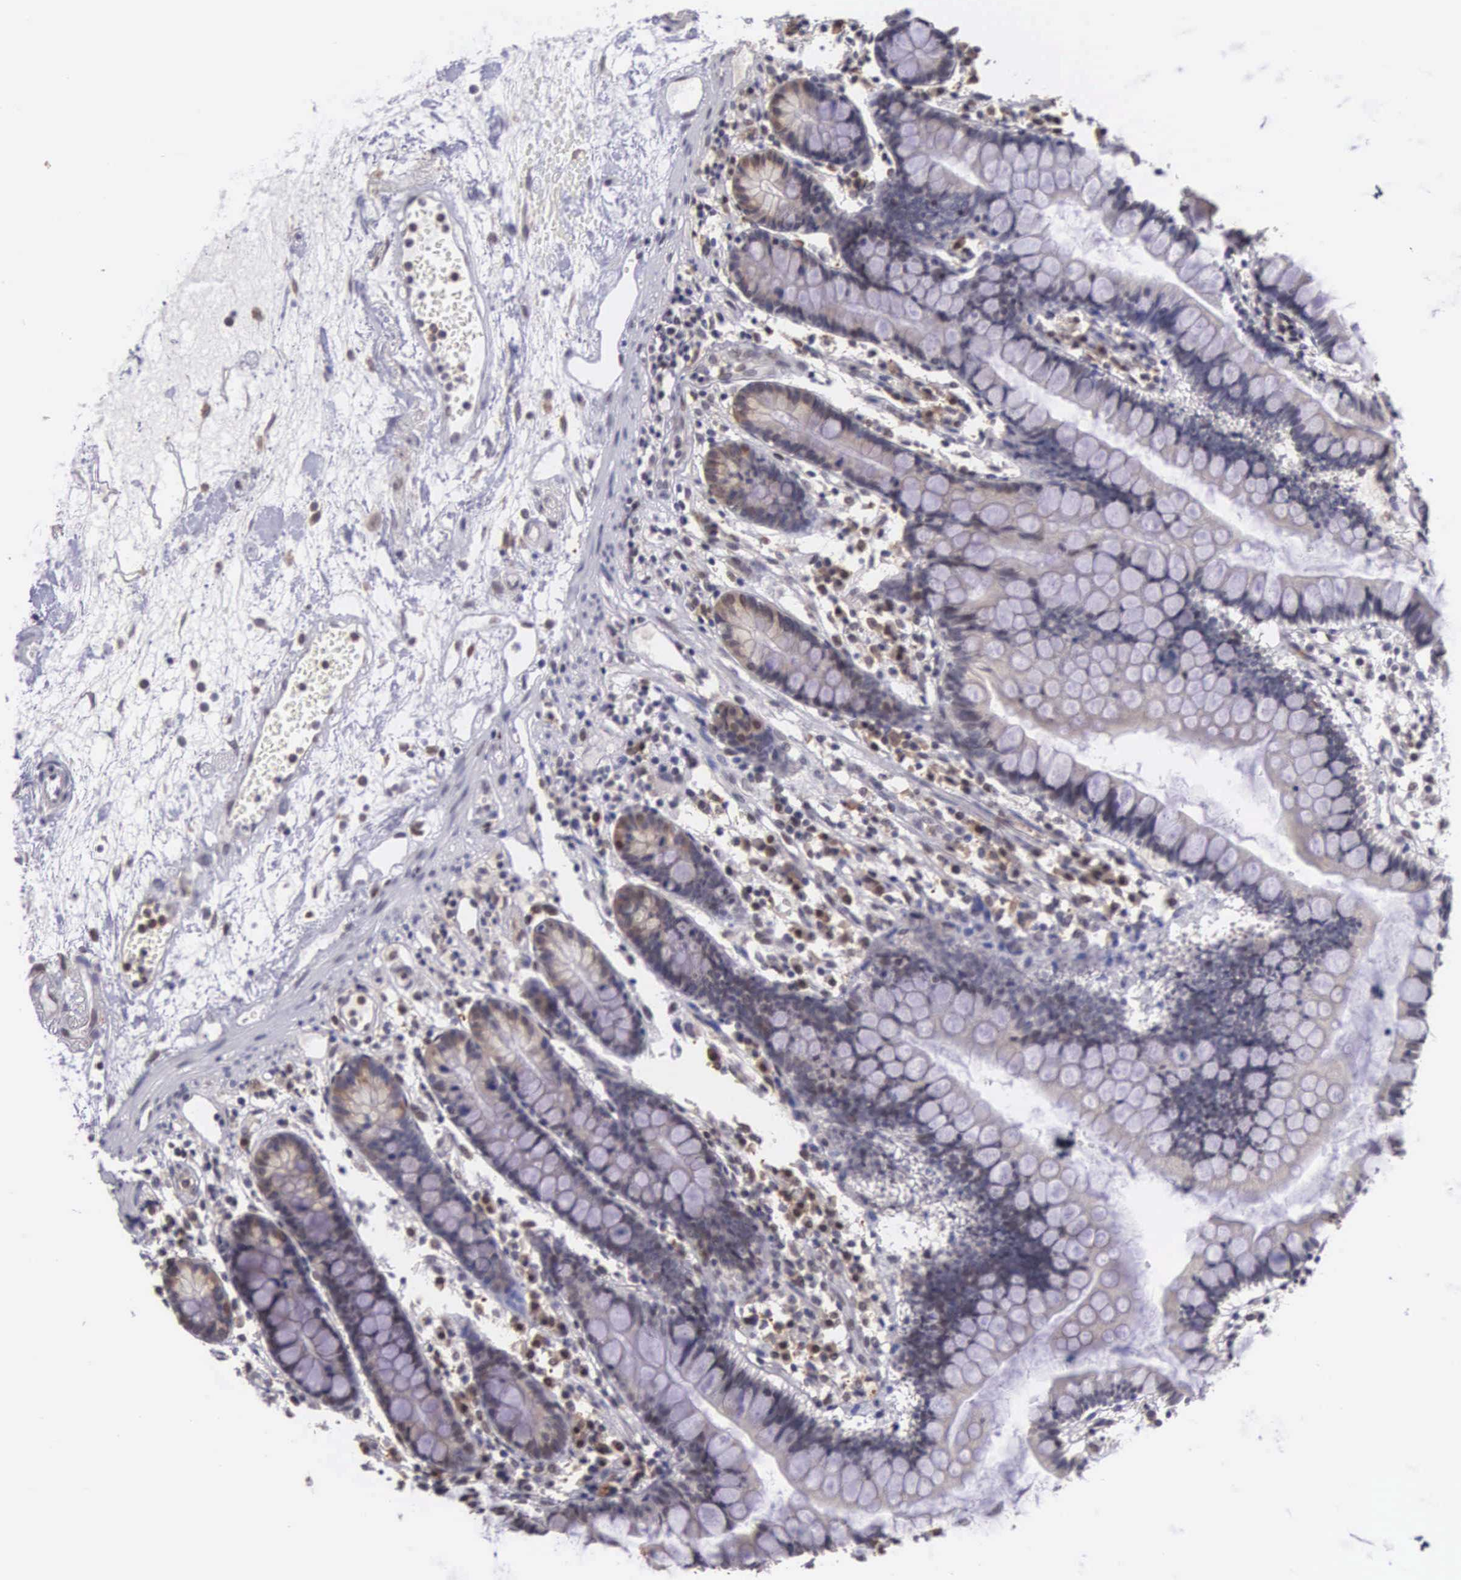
{"staining": {"intensity": "weak", "quantity": "25%-75%", "location": "cytoplasmic/membranous"}, "tissue": "small intestine", "cell_type": "Glandular cells", "image_type": "normal", "snomed": [{"axis": "morphology", "description": "Normal tissue, NOS"}, {"axis": "topography", "description": "Small intestine"}], "caption": "Immunohistochemical staining of normal small intestine exhibits low levels of weak cytoplasmic/membranous positivity in approximately 25%-75% of glandular cells. (IHC, brightfield microscopy, high magnification).", "gene": "SLC25A21", "patient": {"sex": "female", "age": 51}}